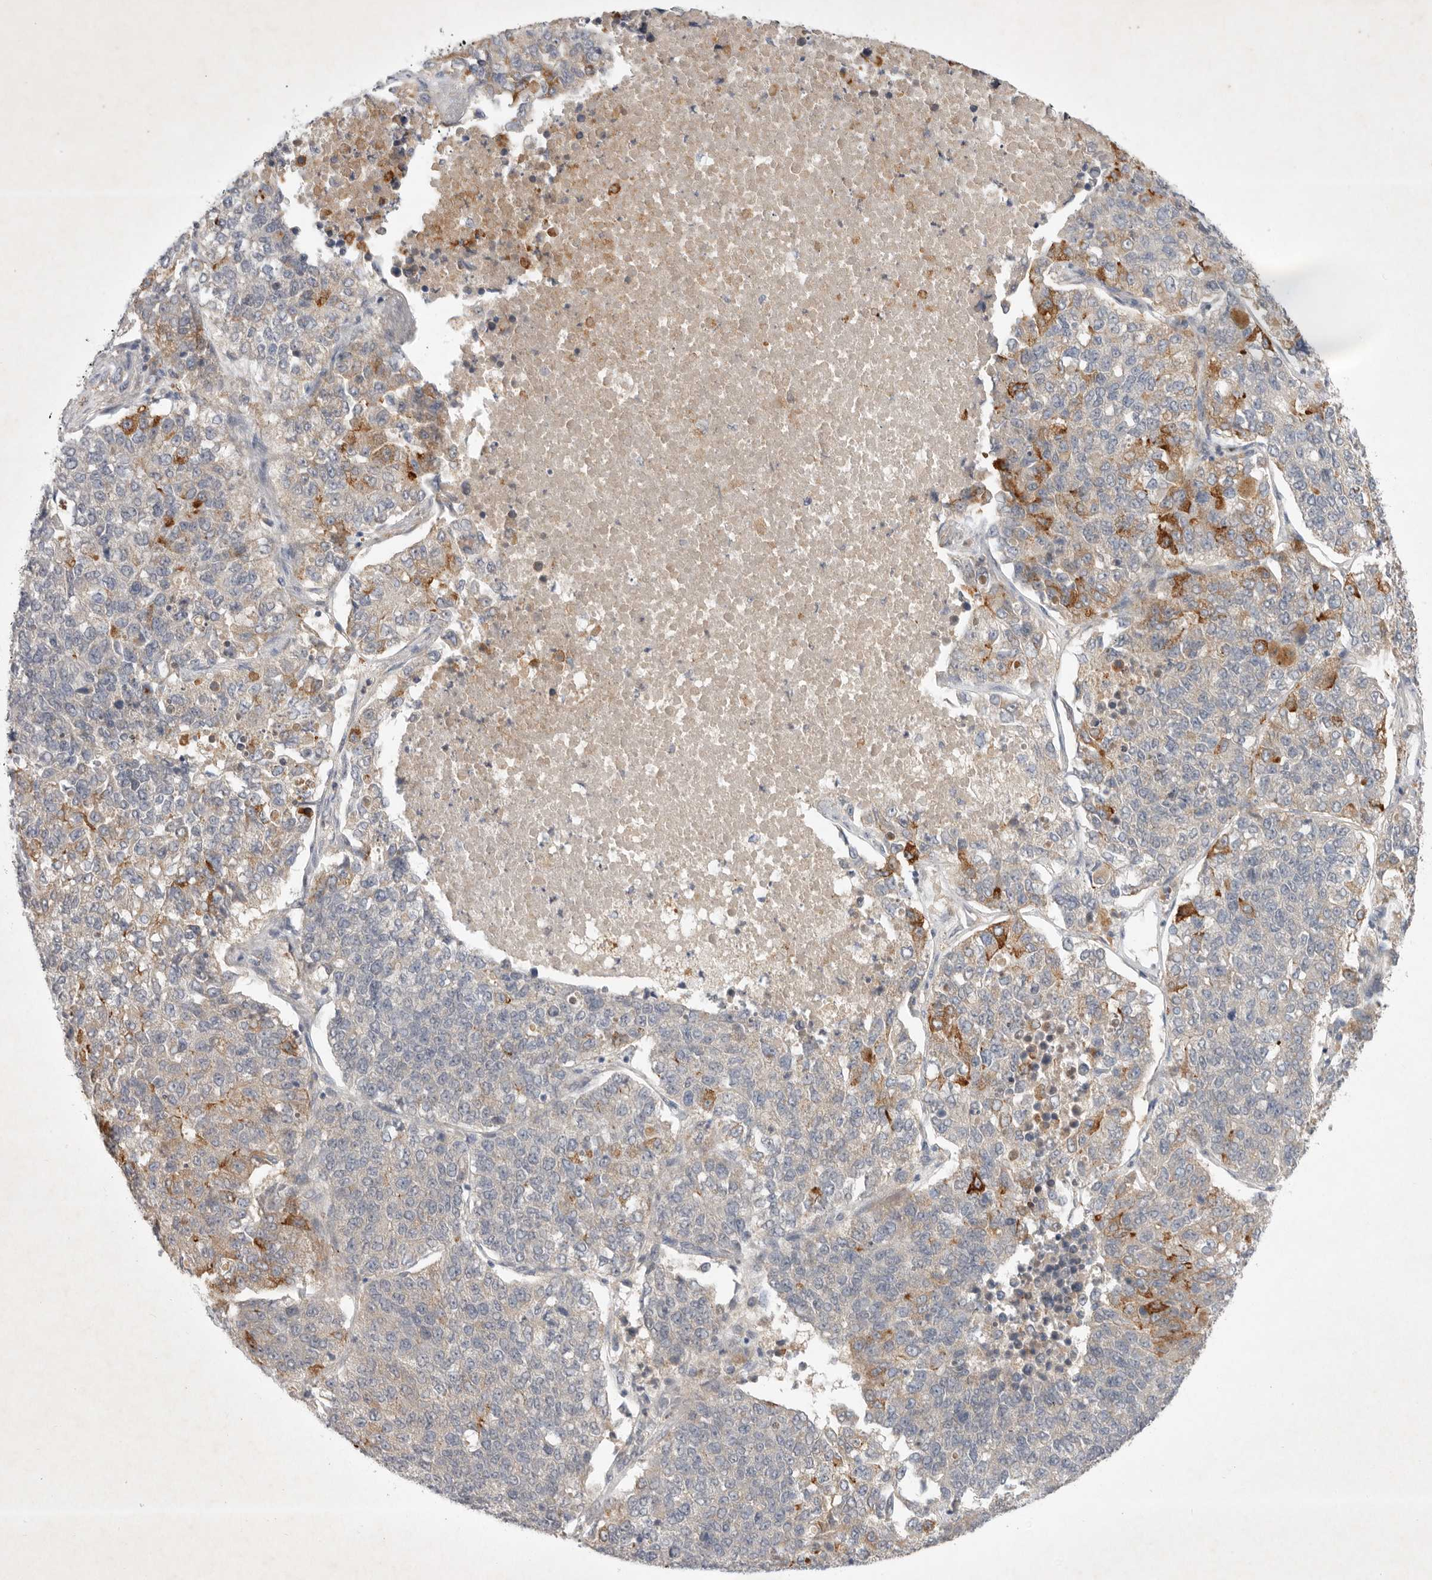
{"staining": {"intensity": "moderate", "quantity": "<25%", "location": "cytoplasmic/membranous"}, "tissue": "lung cancer", "cell_type": "Tumor cells", "image_type": "cancer", "snomed": [{"axis": "morphology", "description": "Adenocarcinoma, NOS"}, {"axis": "topography", "description": "Lung"}], "caption": "IHC staining of lung adenocarcinoma, which displays low levels of moderate cytoplasmic/membranous expression in approximately <25% of tumor cells indicating moderate cytoplasmic/membranous protein expression. The staining was performed using DAB (brown) for protein detection and nuclei were counterstained in hematoxylin (blue).", "gene": "PTPDC1", "patient": {"sex": "male", "age": 49}}